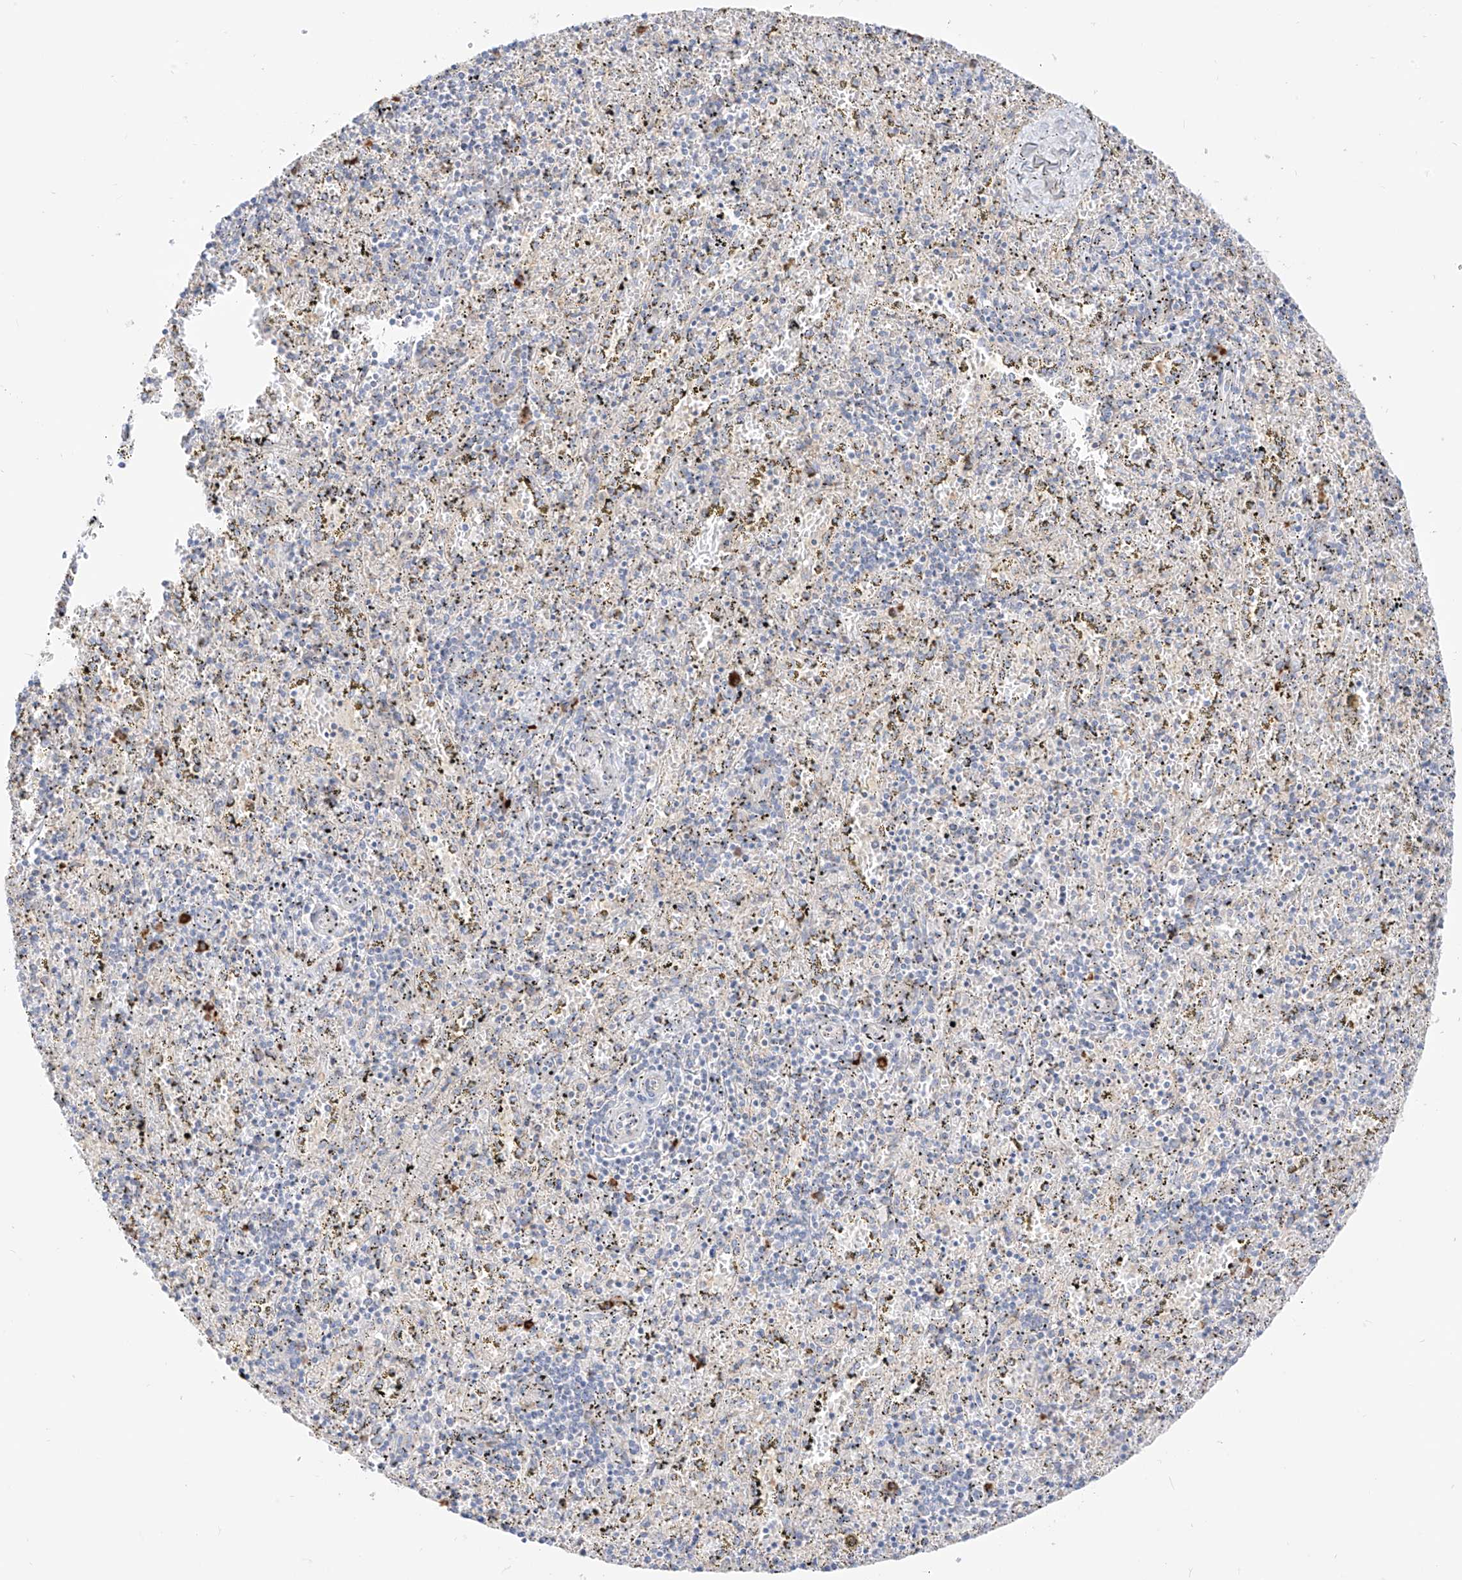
{"staining": {"intensity": "weak", "quantity": "<25%", "location": "cytoplasmic/membranous"}, "tissue": "spleen", "cell_type": "Cells in red pulp", "image_type": "normal", "snomed": [{"axis": "morphology", "description": "Normal tissue, NOS"}, {"axis": "topography", "description": "Spleen"}], "caption": "A high-resolution photomicrograph shows IHC staining of benign spleen, which displays no significant staining in cells in red pulp.", "gene": "SYTL3", "patient": {"sex": "male", "age": 11}}